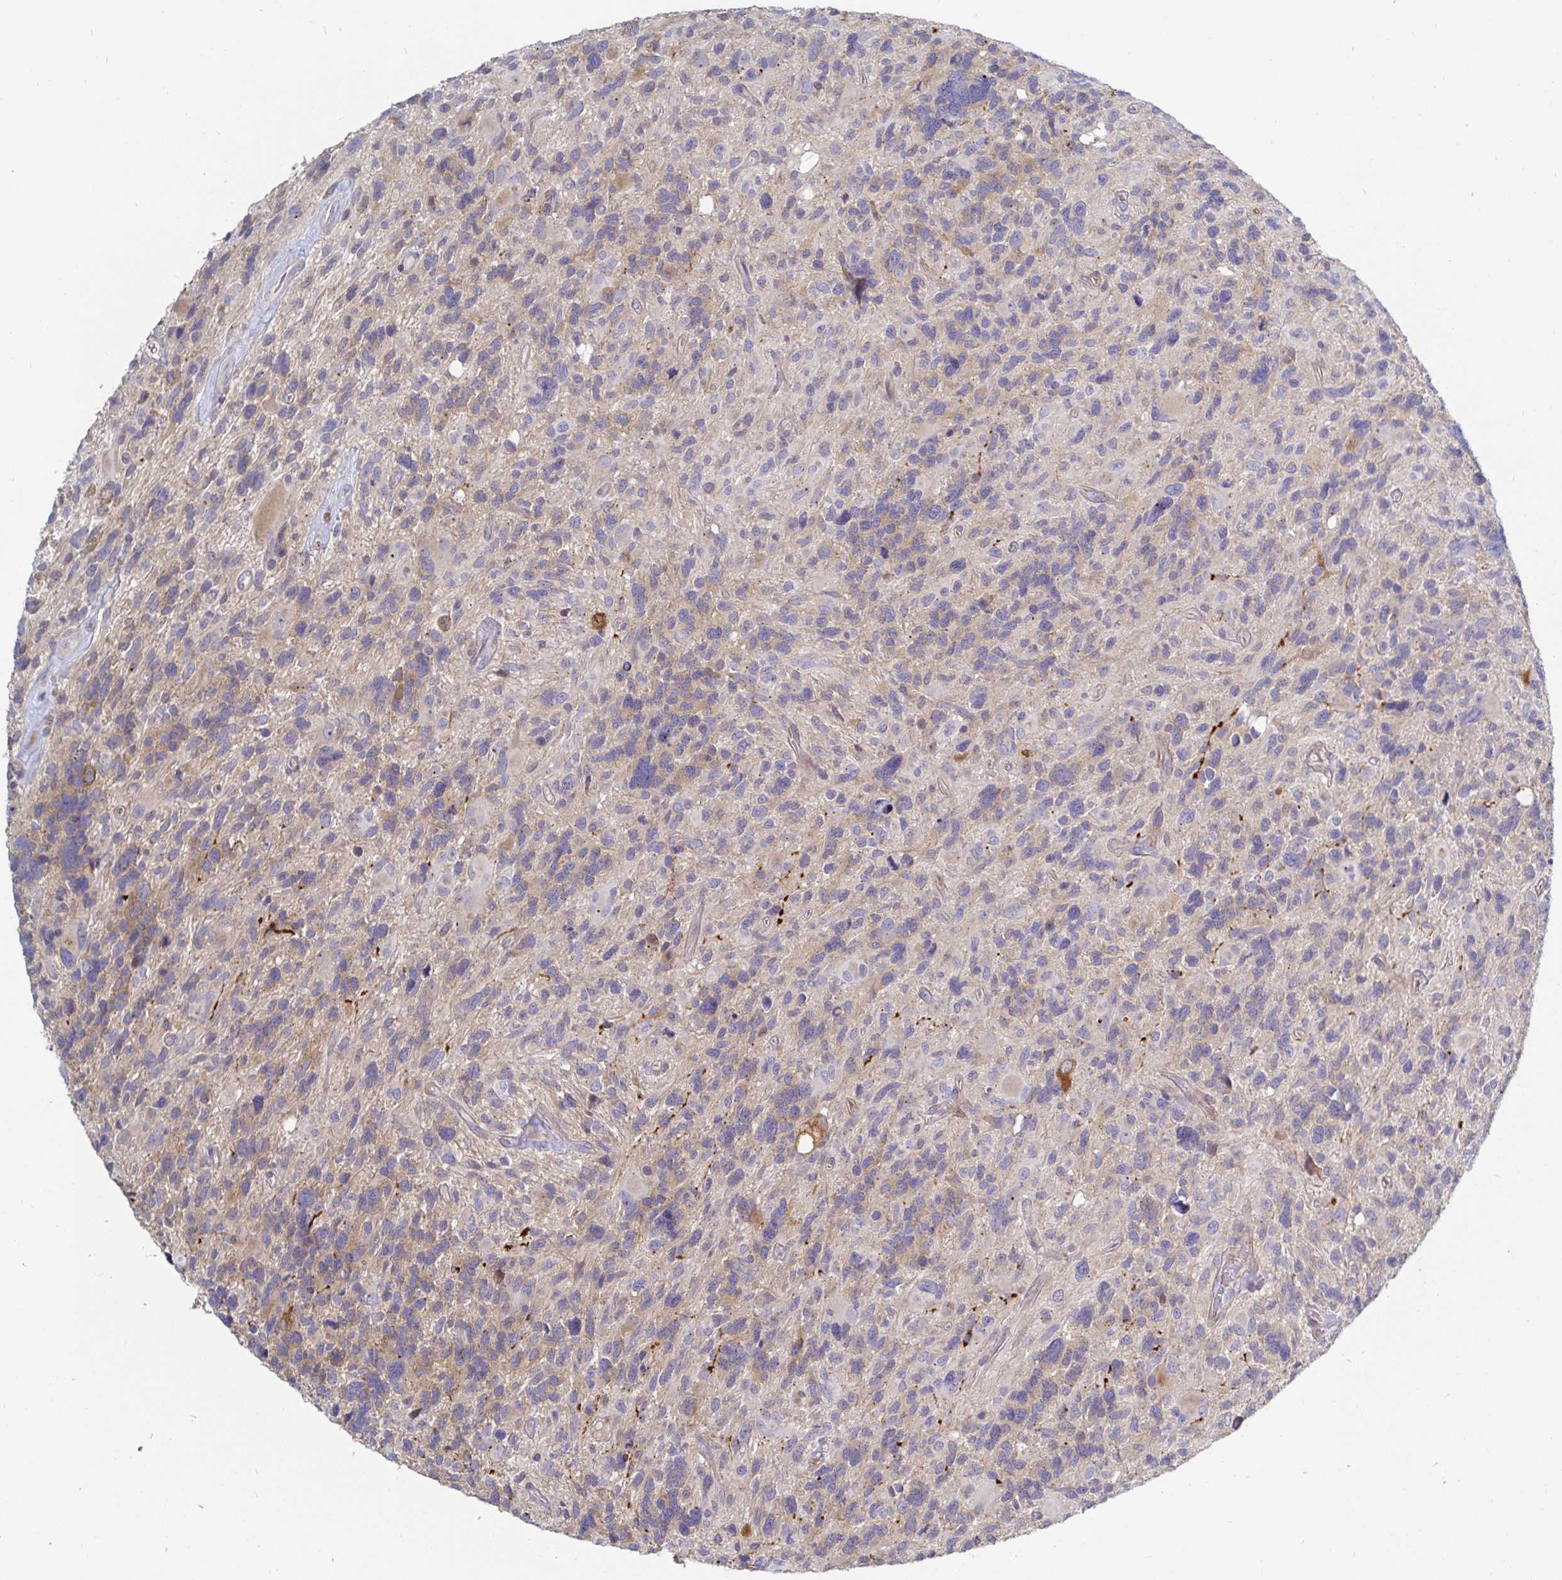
{"staining": {"intensity": "weak", "quantity": "<25%", "location": "cytoplasmic/membranous"}, "tissue": "glioma", "cell_type": "Tumor cells", "image_type": "cancer", "snomed": [{"axis": "morphology", "description": "Glioma, malignant, High grade"}, {"axis": "topography", "description": "Brain"}], "caption": "Immunohistochemistry (IHC) micrograph of glioma stained for a protein (brown), which shows no expression in tumor cells. Nuclei are stained in blue.", "gene": "SSH2", "patient": {"sex": "male", "age": 49}}